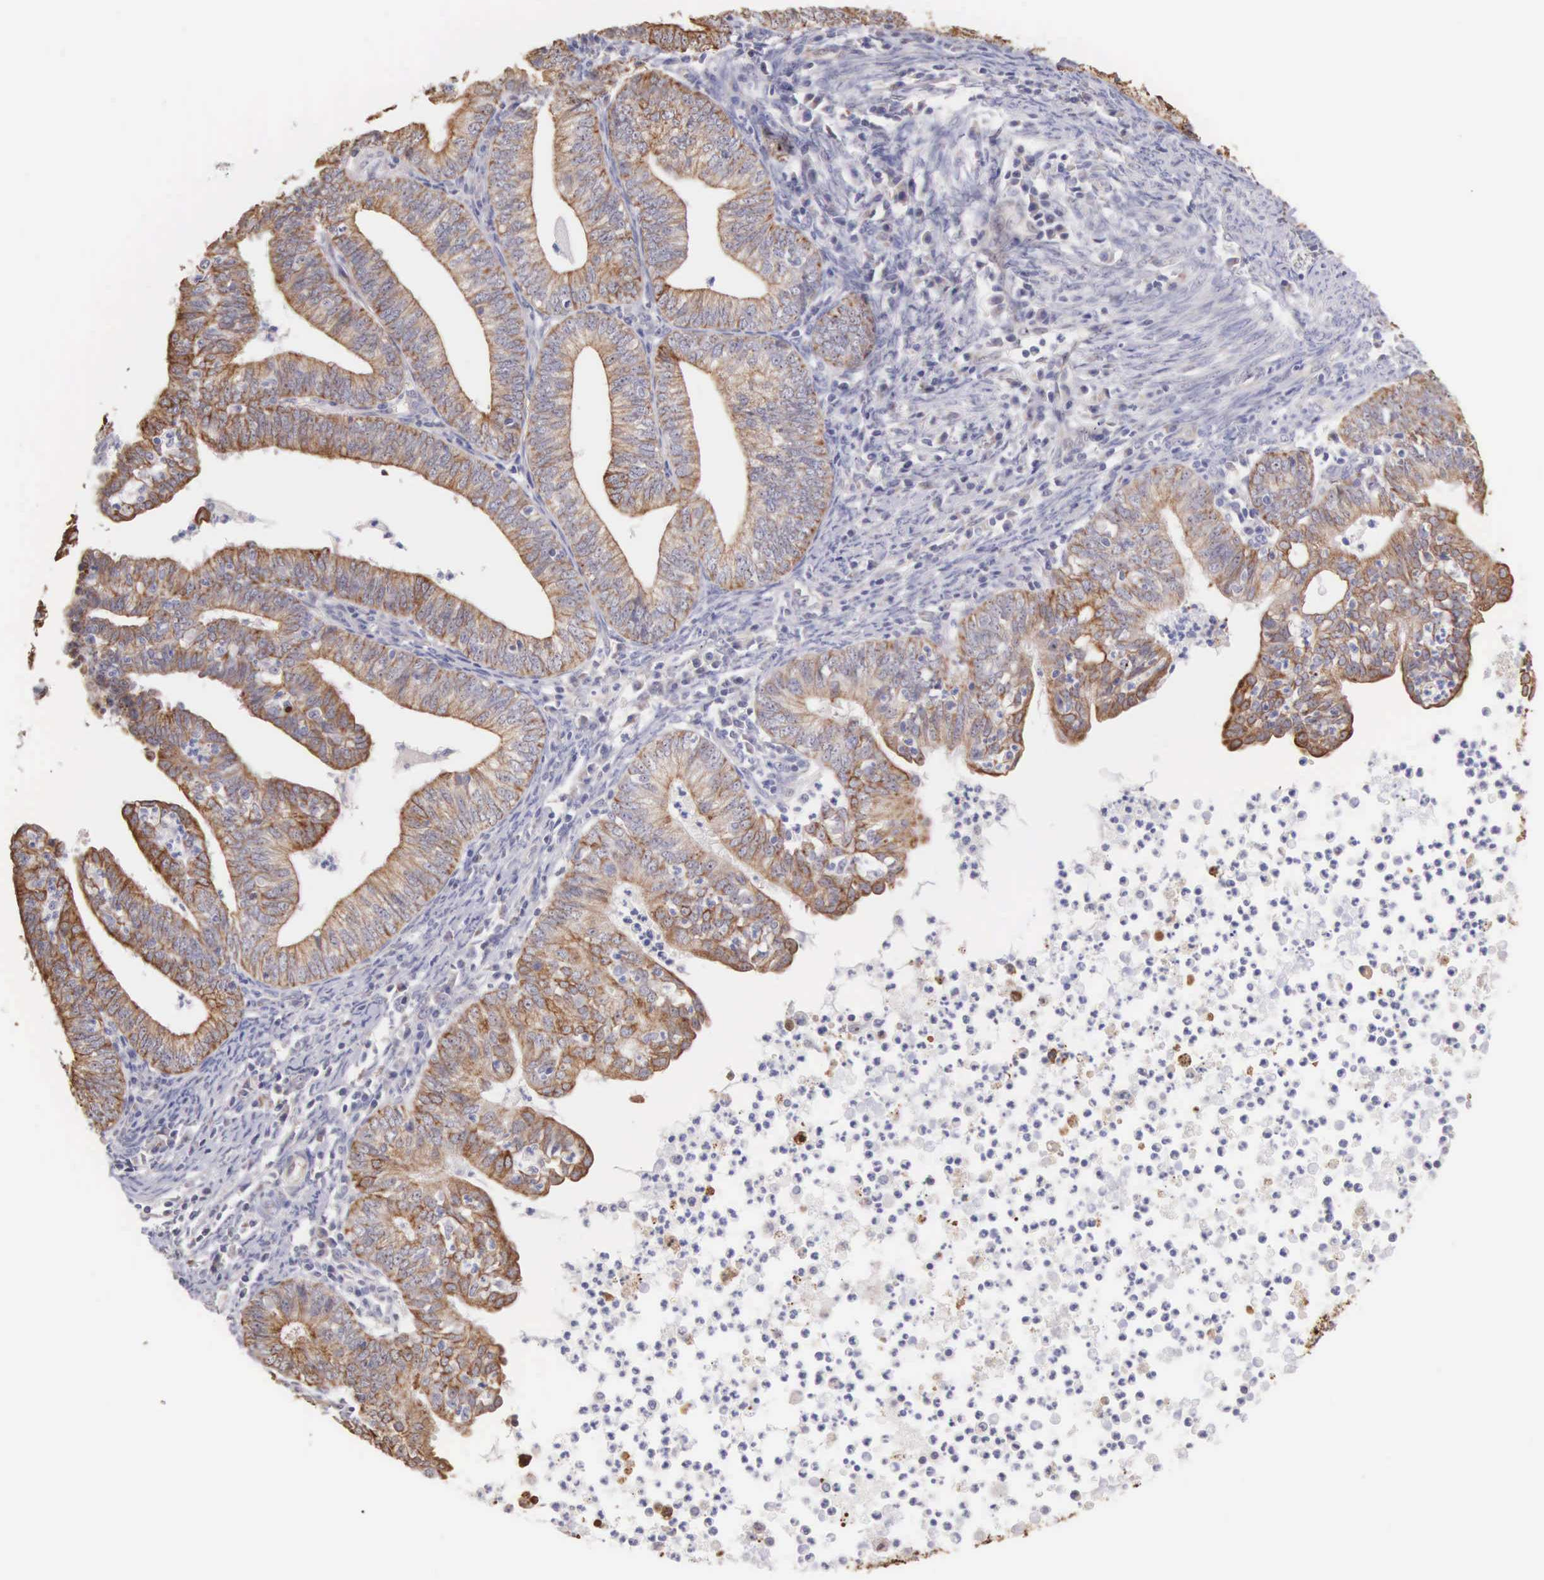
{"staining": {"intensity": "moderate", "quantity": ">75%", "location": "cytoplasmic/membranous"}, "tissue": "endometrial cancer", "cell_type": "Tumor cells", "image_type": "cancer", "snomed": [{"axis": "morphology", "description": "Adenocarcinoma, NOS"}, {"axis": "topography", "description": "Endometrium"}], "caption": "Human adenocarcinoma (endometrial) stained for a protein (brown) reveals moderate cytoplasmic/membranous positive expression in approximately >75% of tumor cells.", "gene": "PIR", "patient": {"sex": "female", "age": 66}}